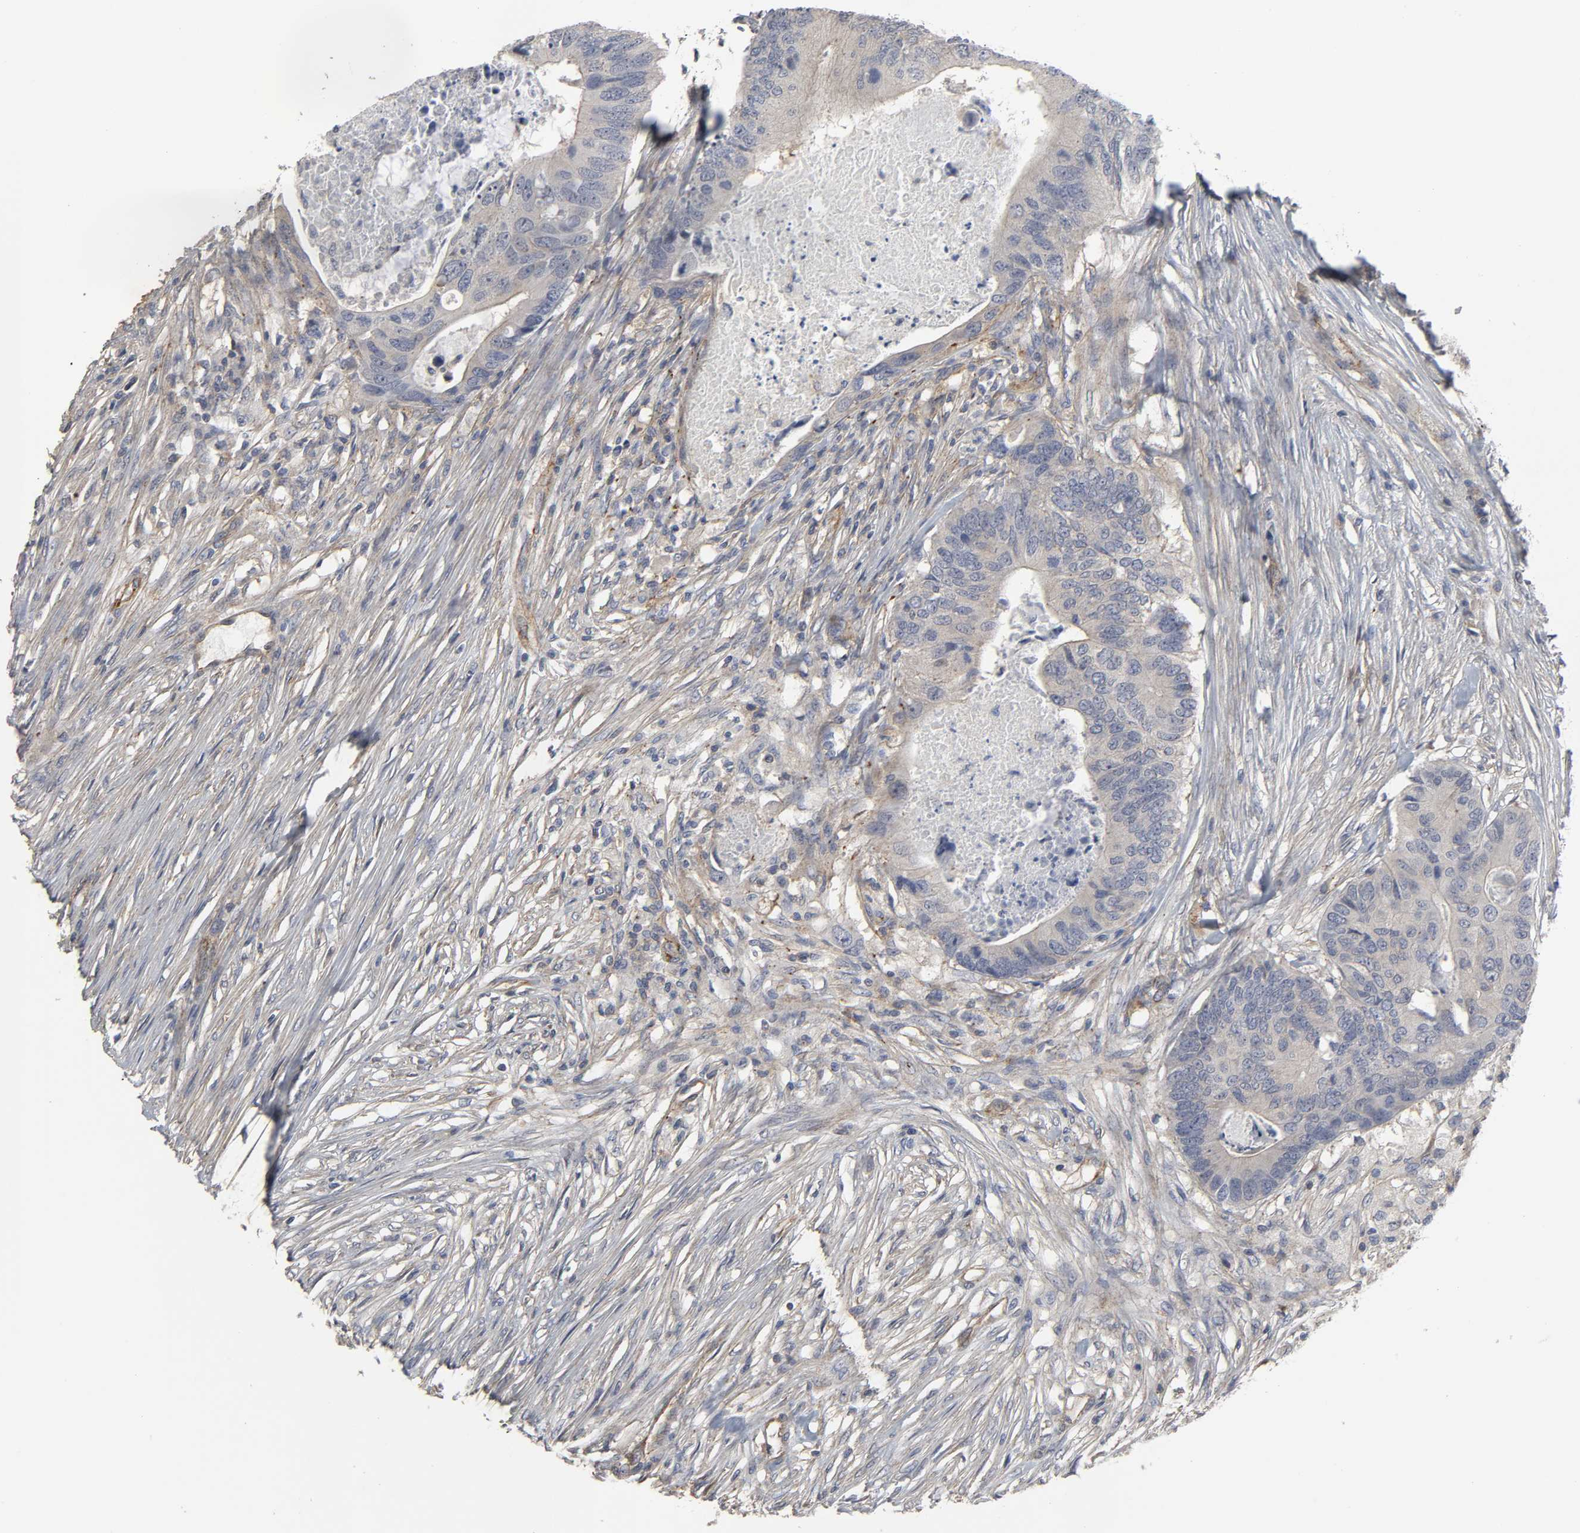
{"staining": {"intensity": "moderate", "quantity": "25%-75%", "location": "cytoplasmic/membranous"}, "tissue": "colorectal cancer", "cell_type": "Tumor cells", "image_type": "cancer", "snomed": [{"axis": "morphology", "description": "Adenocarcinoma, NOS"}, {"axis": "topography", "description": "Colon"}], "caption": "Adenocarcinoma (colorectal) stained for a protein (brown) demonstrates moderate cytoplasmic/membranous positive expression in about 25%-75% of tumor cells.", "gene": "SH3GLB1", "patient": {"sex": "male", "age": 71}}